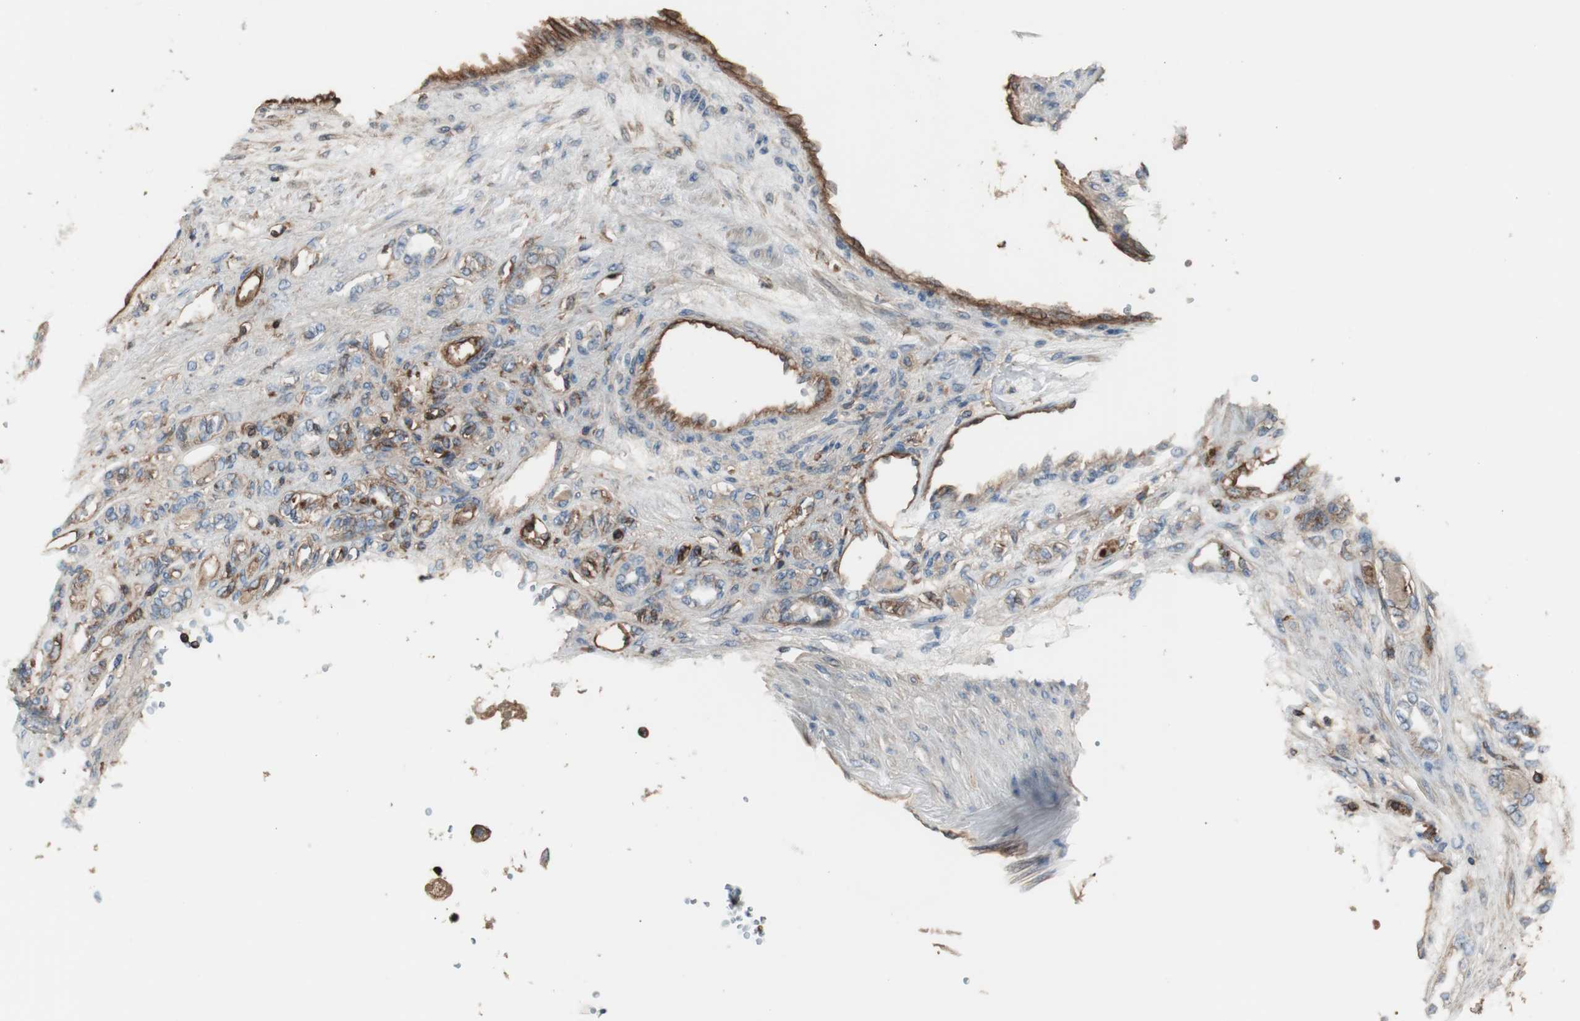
{"staining": {"intensity": "moderate", "quantity": "25%-75%", "location": "cytoplasmic/membranous"}, "tissue": "renal cancer", "cell_type": "Tumor cells", "image_type": "cancer", "snomed": [{"axis": "morphology", "description": "Adenocarcinoma, NOS"}, {"axis": "topography", "description": "Kidney"}], "caption": "About 25%-75% of tumor cells in adenocarcinoma (renal) show moderate cytoplasmic/membranous protein staining as visualized by brown immunohistochemical staining.", "gene": "B2M", "patient": {"sex": "female", "age": 83}}